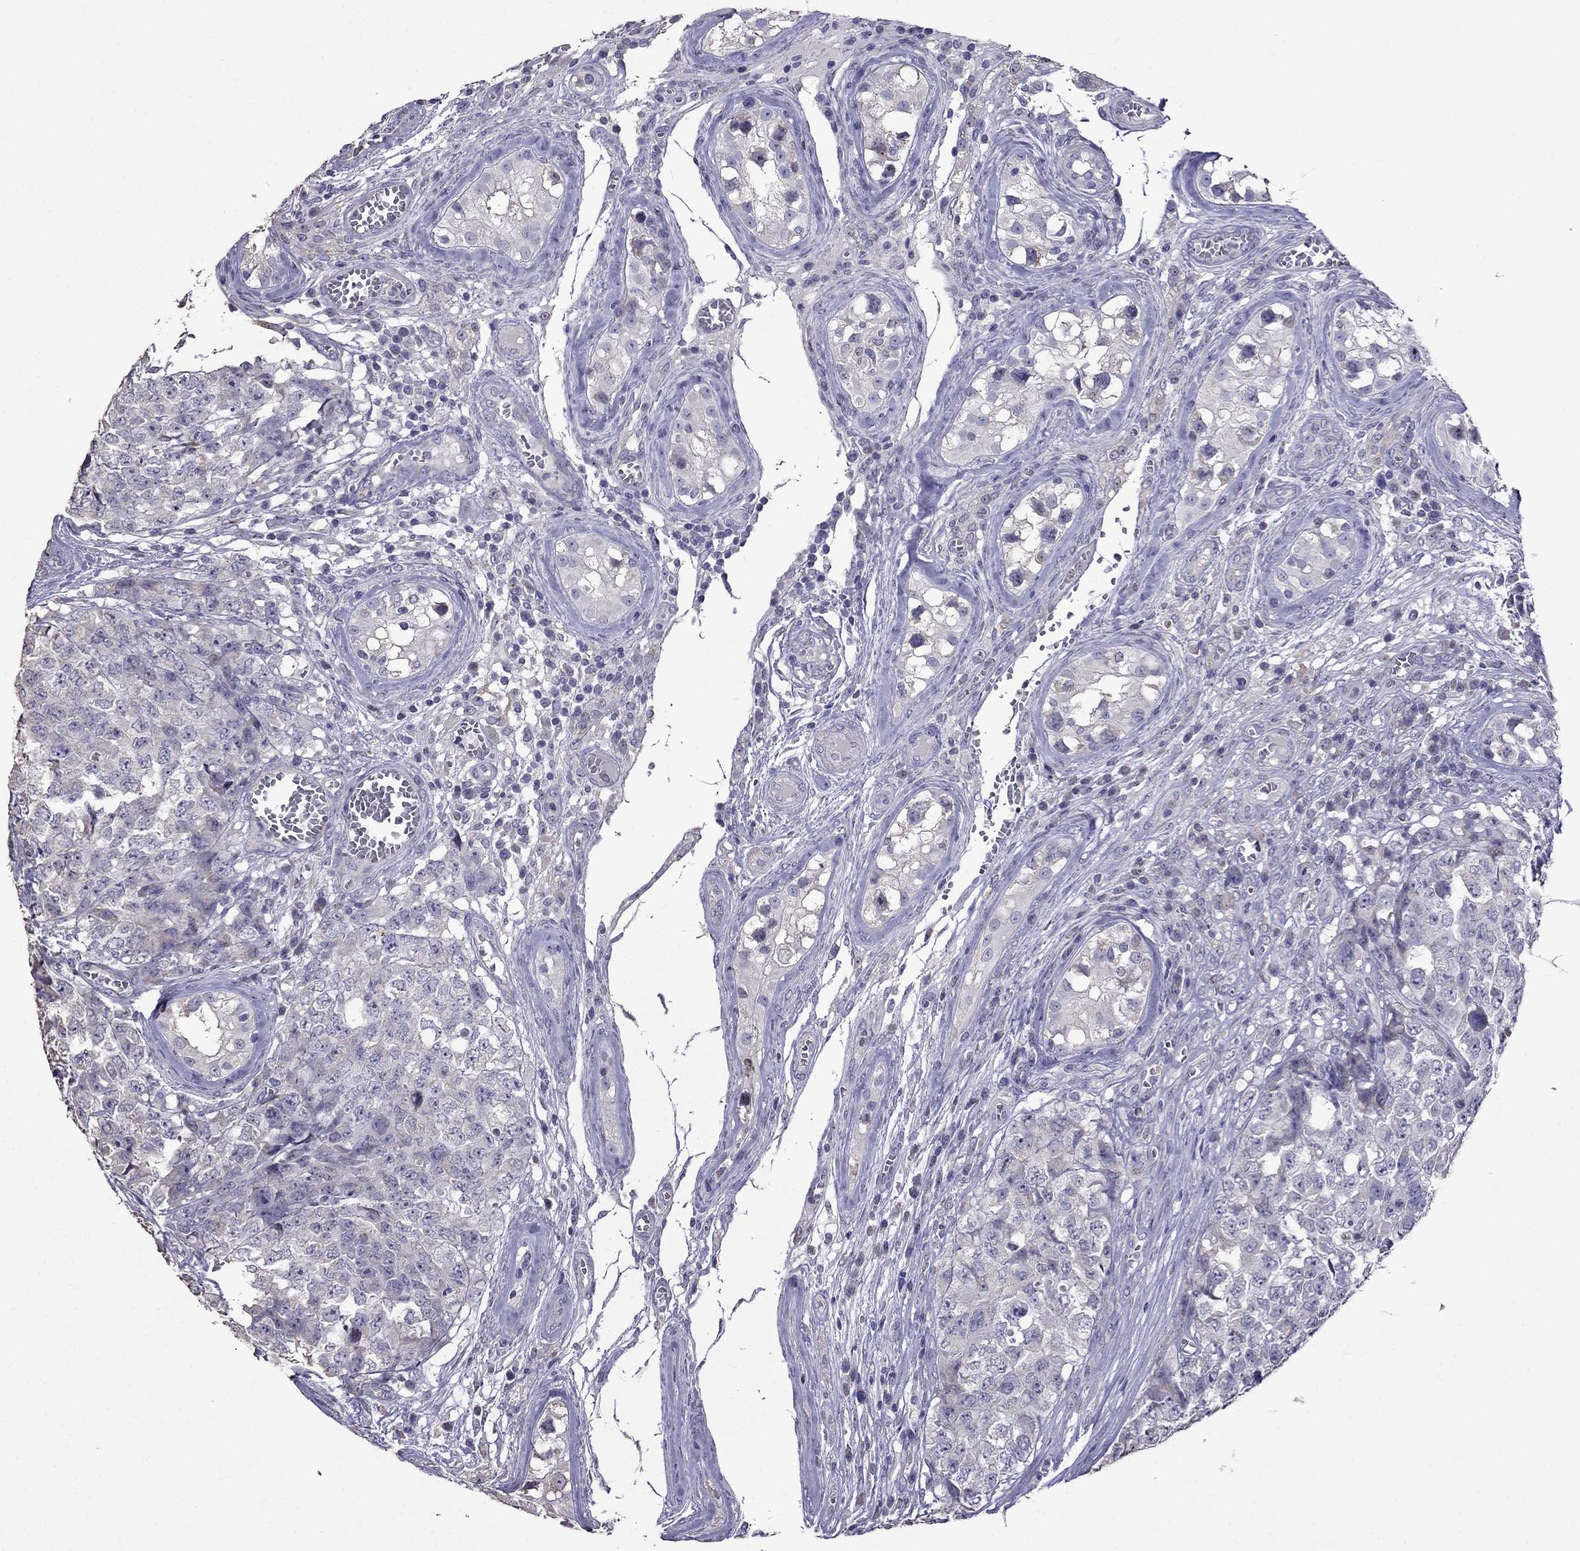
{"staining": {"intensity": "negative", "quantity": "none", "location": "none"}, "tissue": "testis cancer", "cell_type": "Tumor cells", "image_type": "cancer", "snomed": [{"axis": "morphology", "description": "Carcinoma, Embryonal, NOS"}, {"axis": "topography", "description": "Testis"}], "caption": "This is an immunohistochemistry histopathology image of human testis embryonal carcinoma. There is no expression in tumor cells.", "gene": "AK5", "patient": {"sex": "male", "age": 23}}